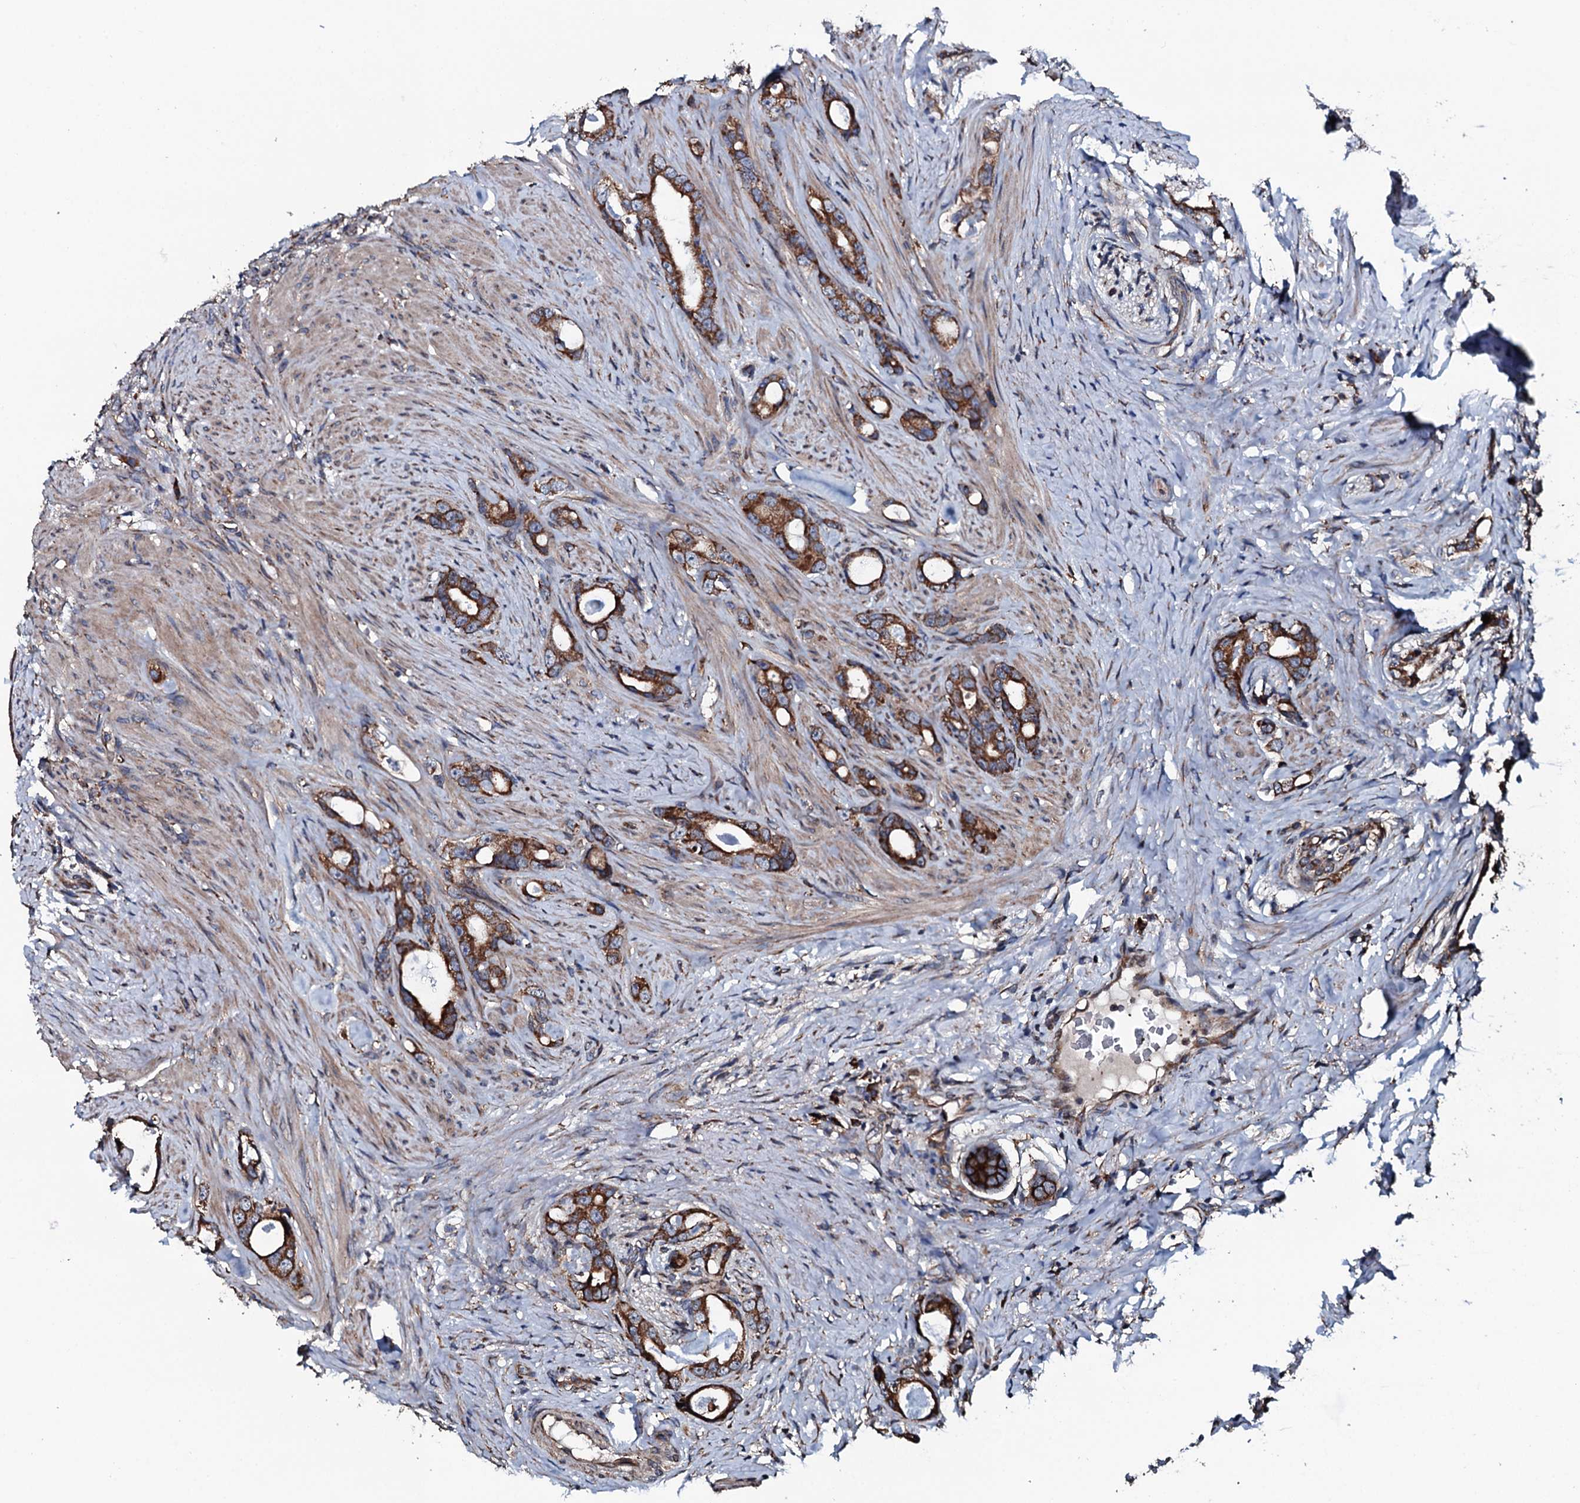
{"staining": {"intensity": "strong", "quantity": ">75%", "location": "cytoplasmic/membranous"}, "tissue": "prostate cancer", "cell_type": "Tumor cells", "image_type": "cancer", "snomed": [{"axis": "morphology", "description": "Adenocarcinoma, Low grade"}, {"axis": "topography", "description": "Prostate"}], "caption": "This photomicrograph reveals immunohistochemistry staining of human prostate cancer, with high strong cytoplasmic/membranous expression in approximately >75% of tumor cells.", "gene": "RAB12", "patient": {"sex": "male", "age": 63}}